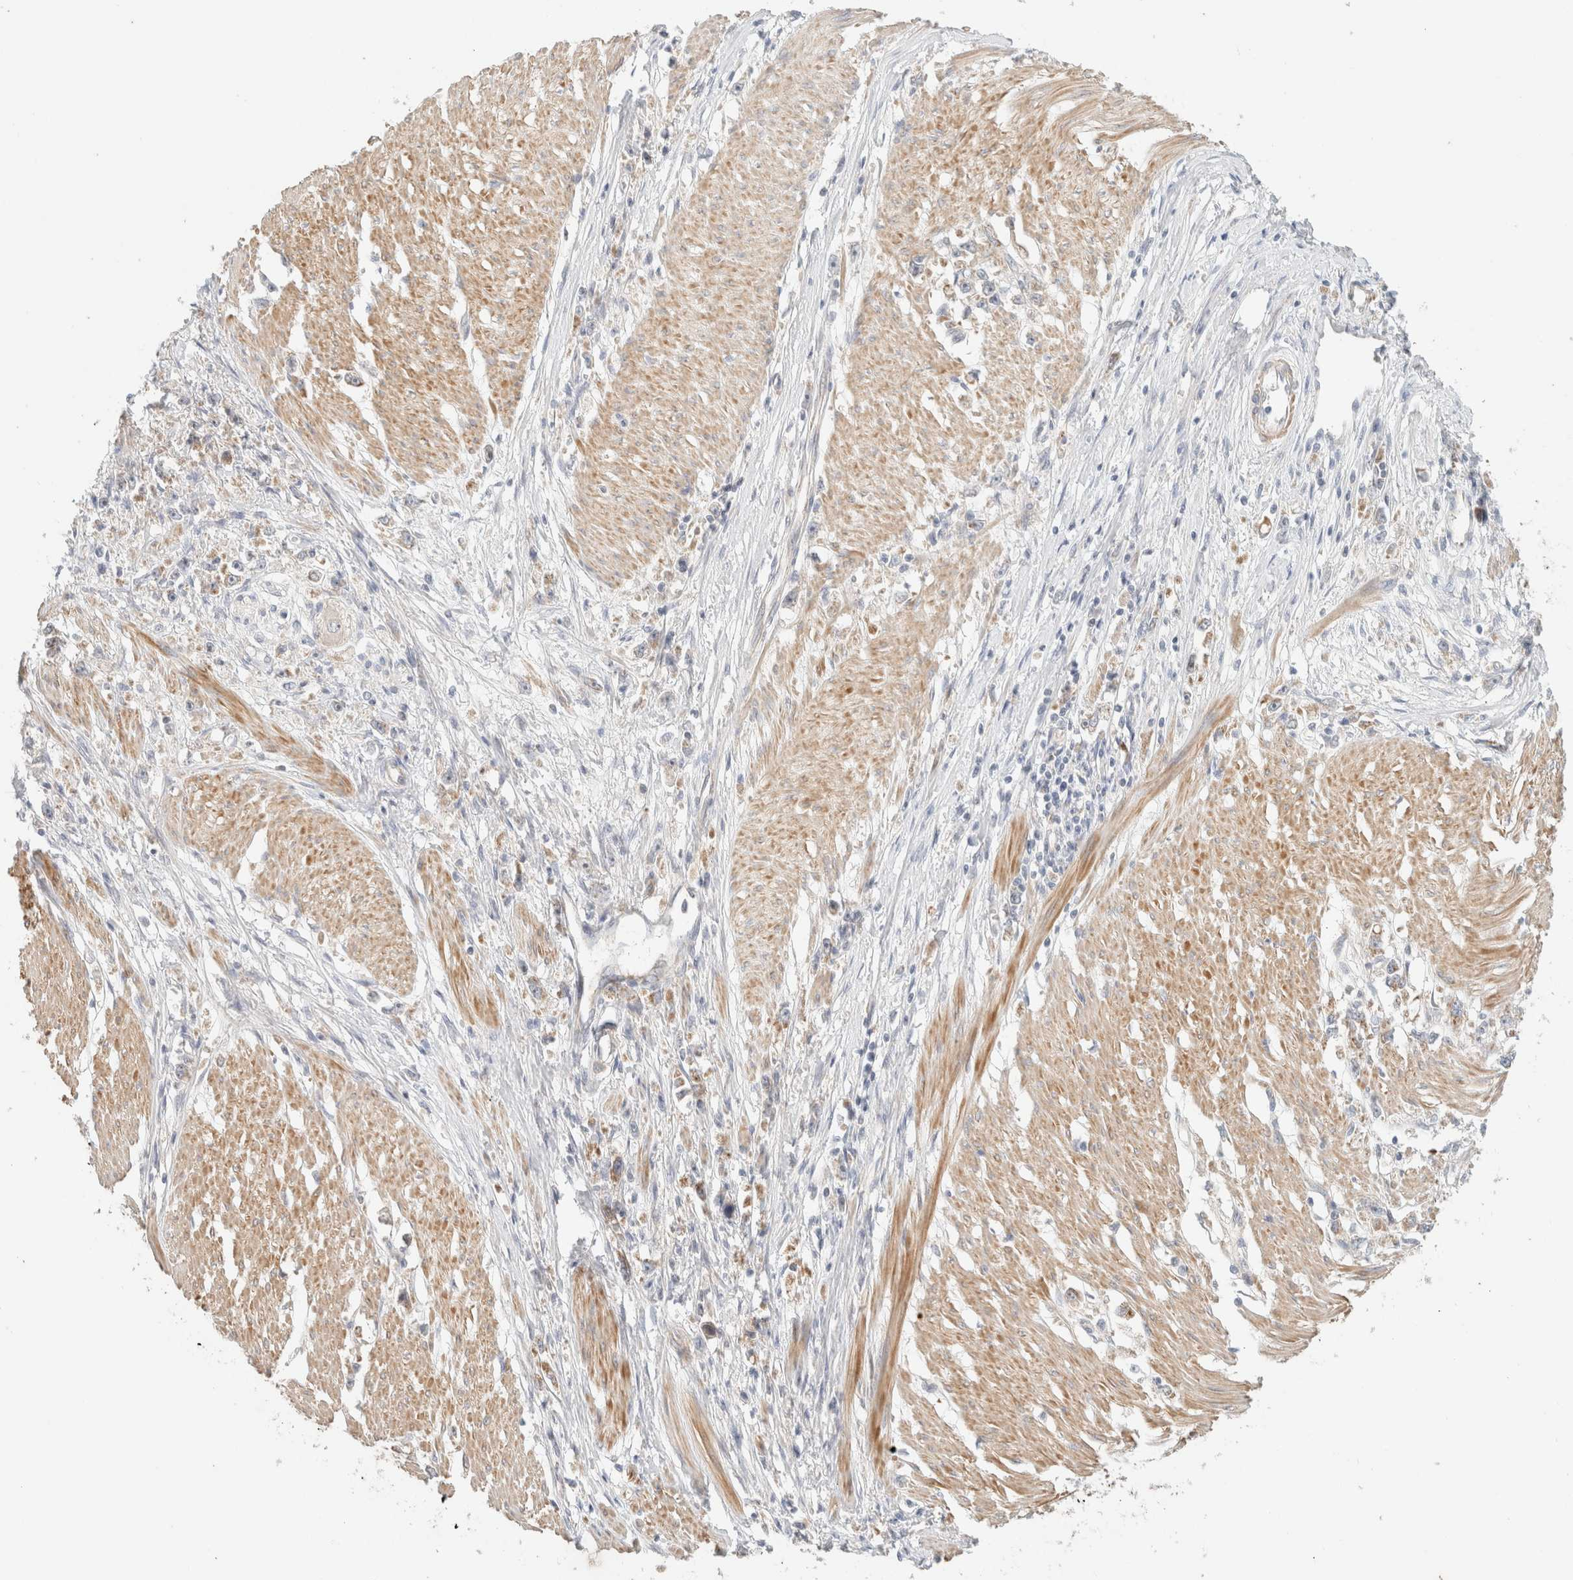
{"staining": {"intensity": "moderate", "quantity": ">75%", "location": "cytoplasmic/membranous"}, "tissue": "stomach cancer", "cell_type": "Tumor cells", "image_type": "cancer", "snomed": [{"axis": "morphology", "description": "Adenocarcinoma, NOS"}, {"axis": "topography", "description": "Stomach"}], "caption": "Immunohistochemical staining of human stomach adenocarcinoma reveals moderate cytoplasmic/membranous protein expression in approximately >75% of tumor cells.", "gene": "MRM3", "patient": {"sex": "female", "age": 59}}